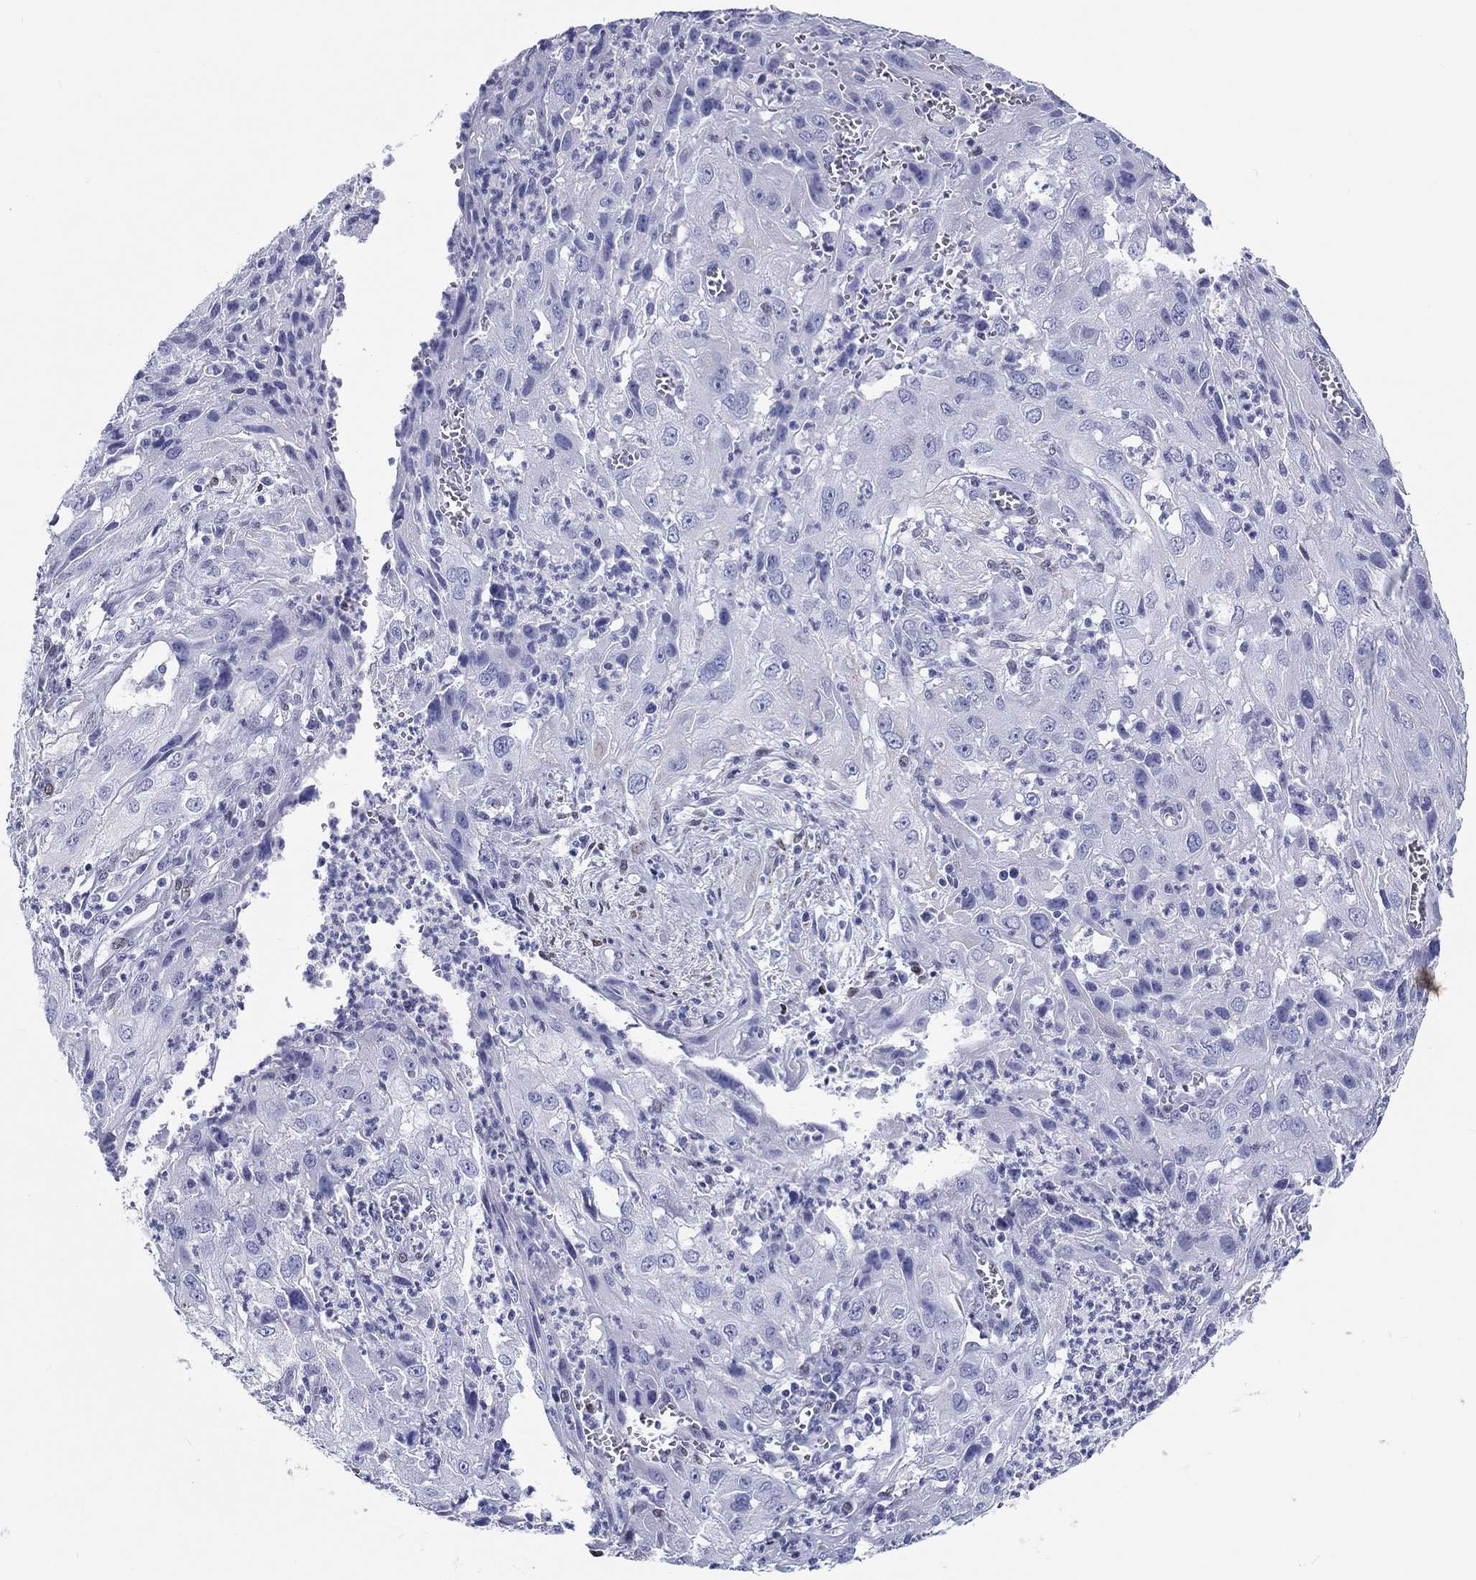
{"staining": {"intensity": "negative", "quantity": "none", "location": "none"}, "tissue": "cervical cancer", "cell_type": "Tumor cells", "image_type": "cancer", "snomed": [{"axis": "morphology", "description": "Squamous cell carcinoma, NOS"}, {"axis": "topography", "description": "Cervix"}], "caption": "Squamous cell carcinoma (cervical) was stained to show a protein in brown. There is no significant positivity in tumor cells.", "gene": "H1-1", "patient": {"sex": "female", "age": 32}}